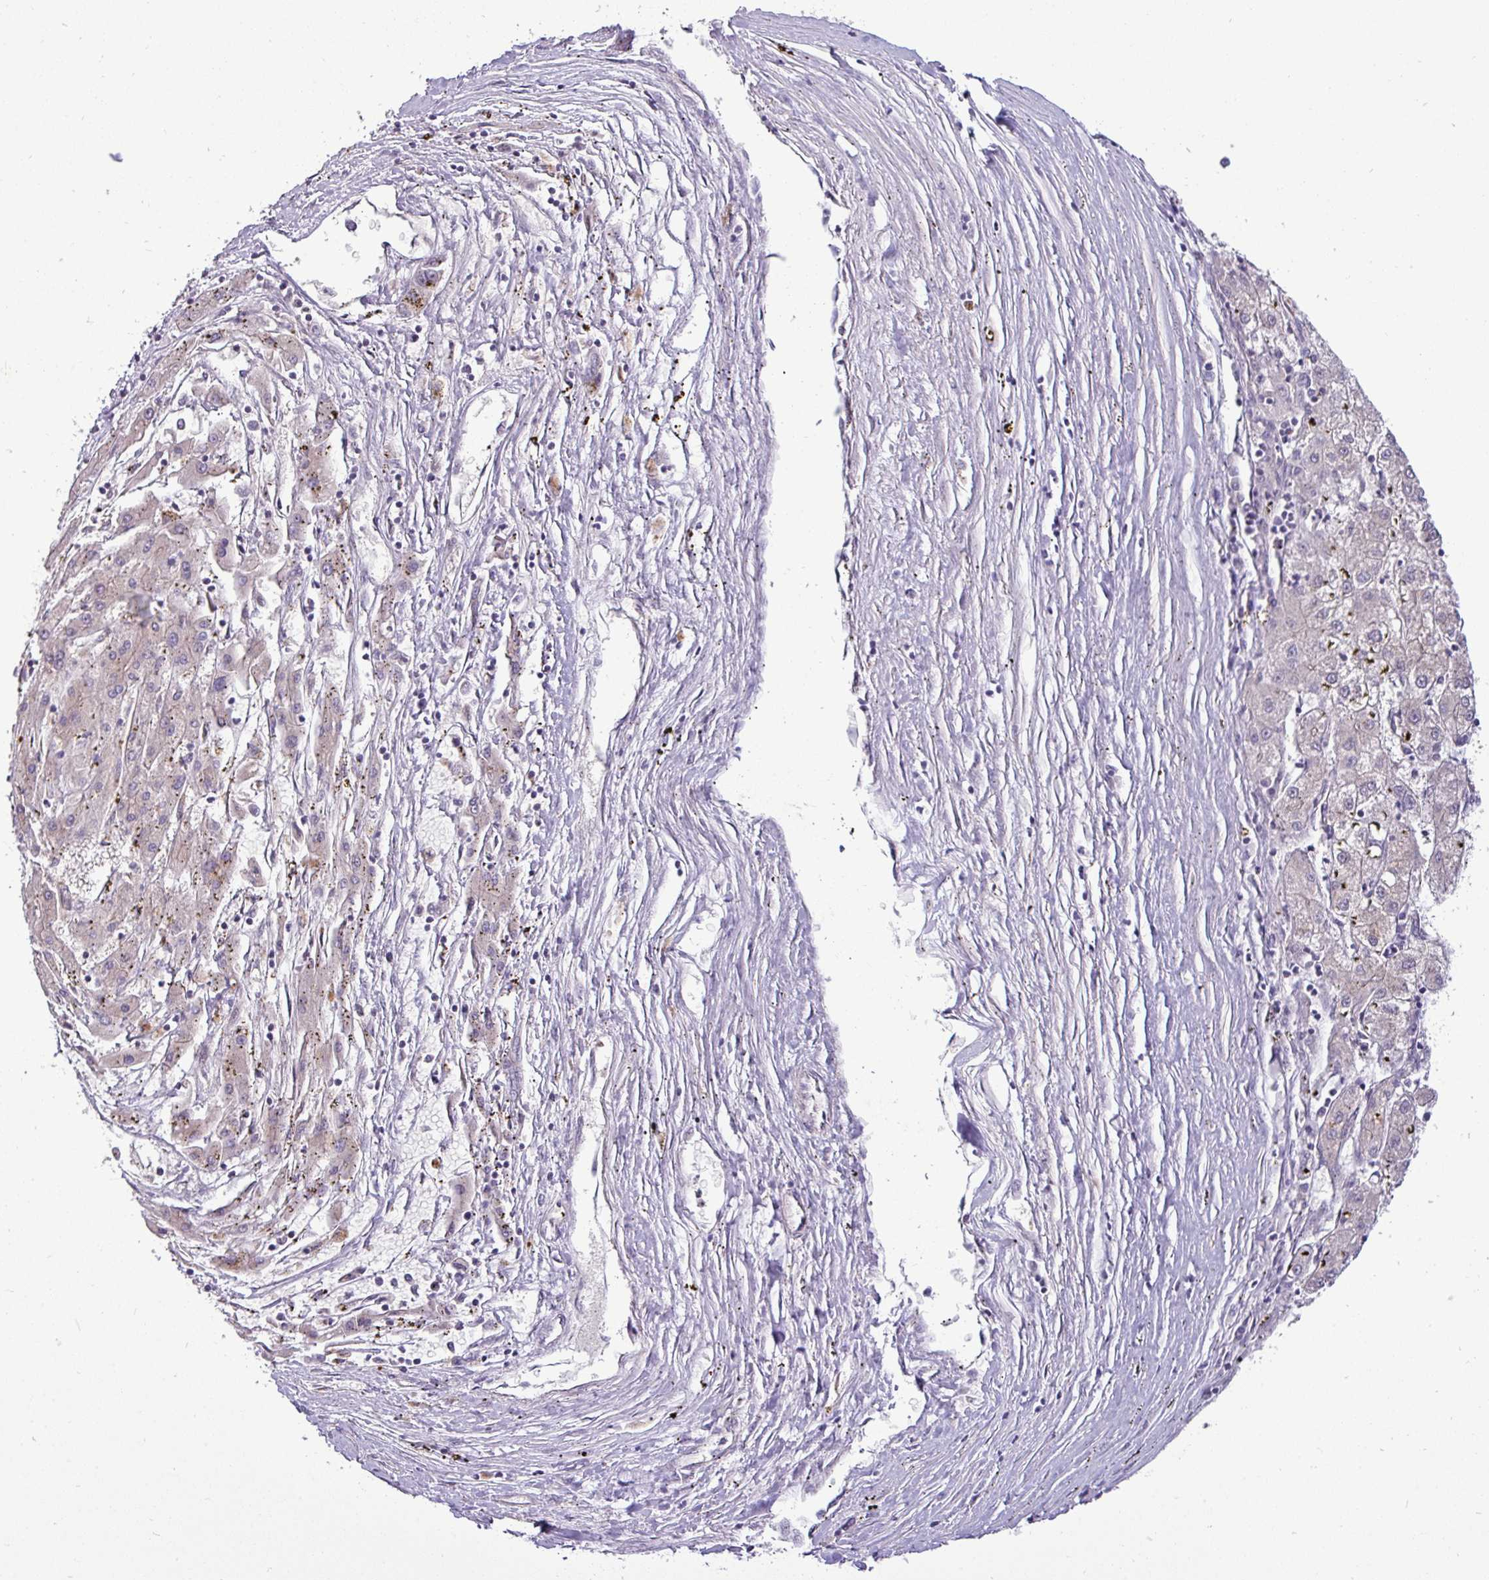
{"staining": {"intensity": "negative", "quantity": "none", "location": "none"}, "tissue": "liver cancer", "cell_type": "Tumor cells", "image_type": "cancer", "snomed": [{"axis": "morphology", "description": "Carcinoma, Hepatocellular, NOS"}, {"axis": "topography", "description": "Liver"}], "caption": "High power microscopy histopathology image of an IHC histopathology image of liver cancer, revealing no significant staining in tumor cells. (Immunohistochemistry, brightfield microscopy, high magnification).", "gene": "APOM", "patient": {"sex": "male", "age": 72}}